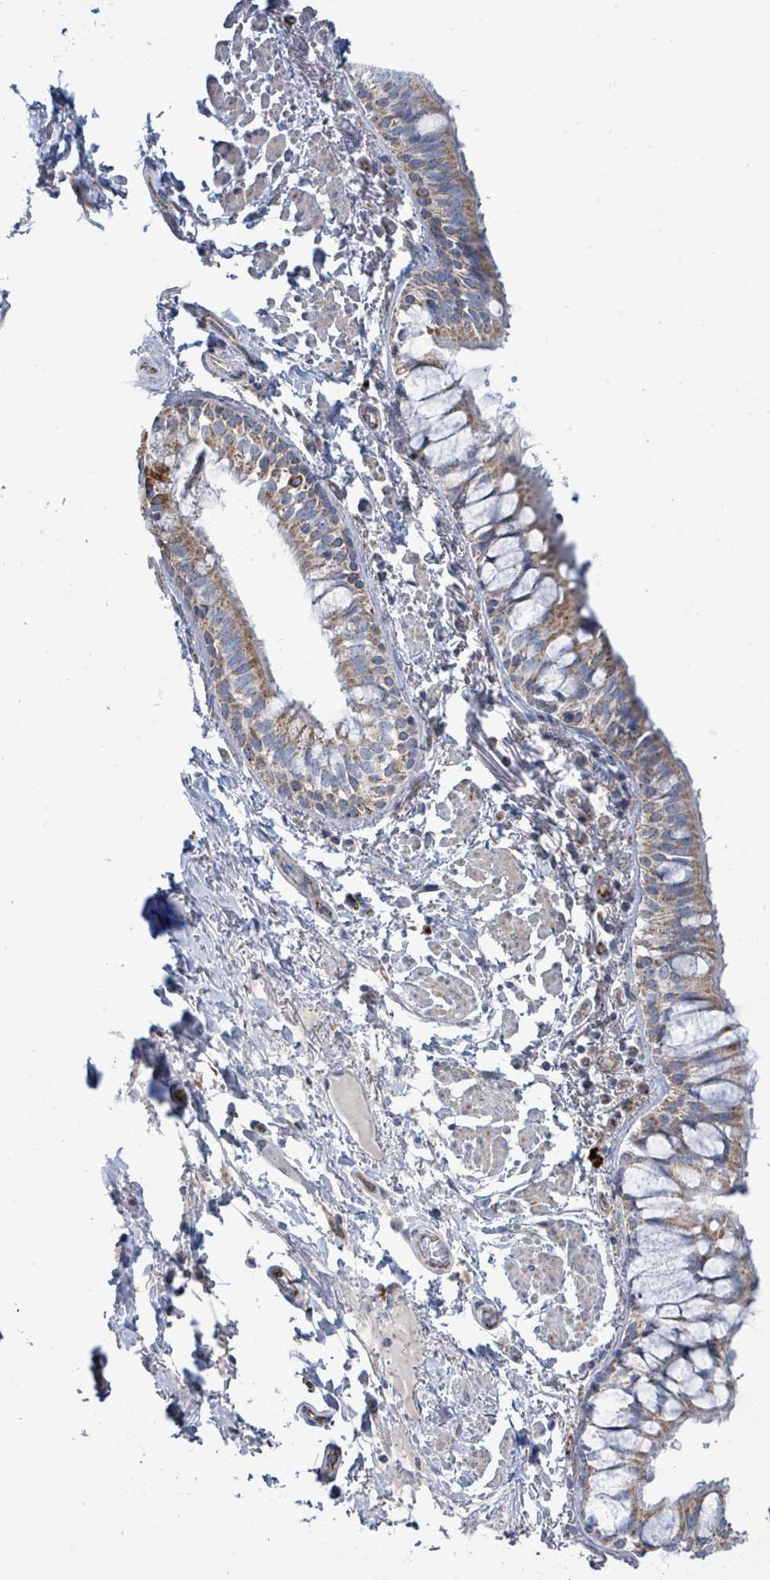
{"staining": {"intensity": "moderate", "quantity": ">75%", "location": "cytoplasmic/membranous"}, "tissue": "bronchus", "cell_type": "Respiratory epithelial cells", "image_type": "normal", "snomed": [{"axis": "morphology", "description": "Normal tissue, NOS"}, {"axis": "topography", "description": "Bronchus"}], "caption": "The immunohistochemical stain highlights moderate cytoplasmic/membranous positivity in respiratory epithelial cells of normal bronchus.", "gene": "ALG12", "patient": {"sex": "male", "age": 70}}